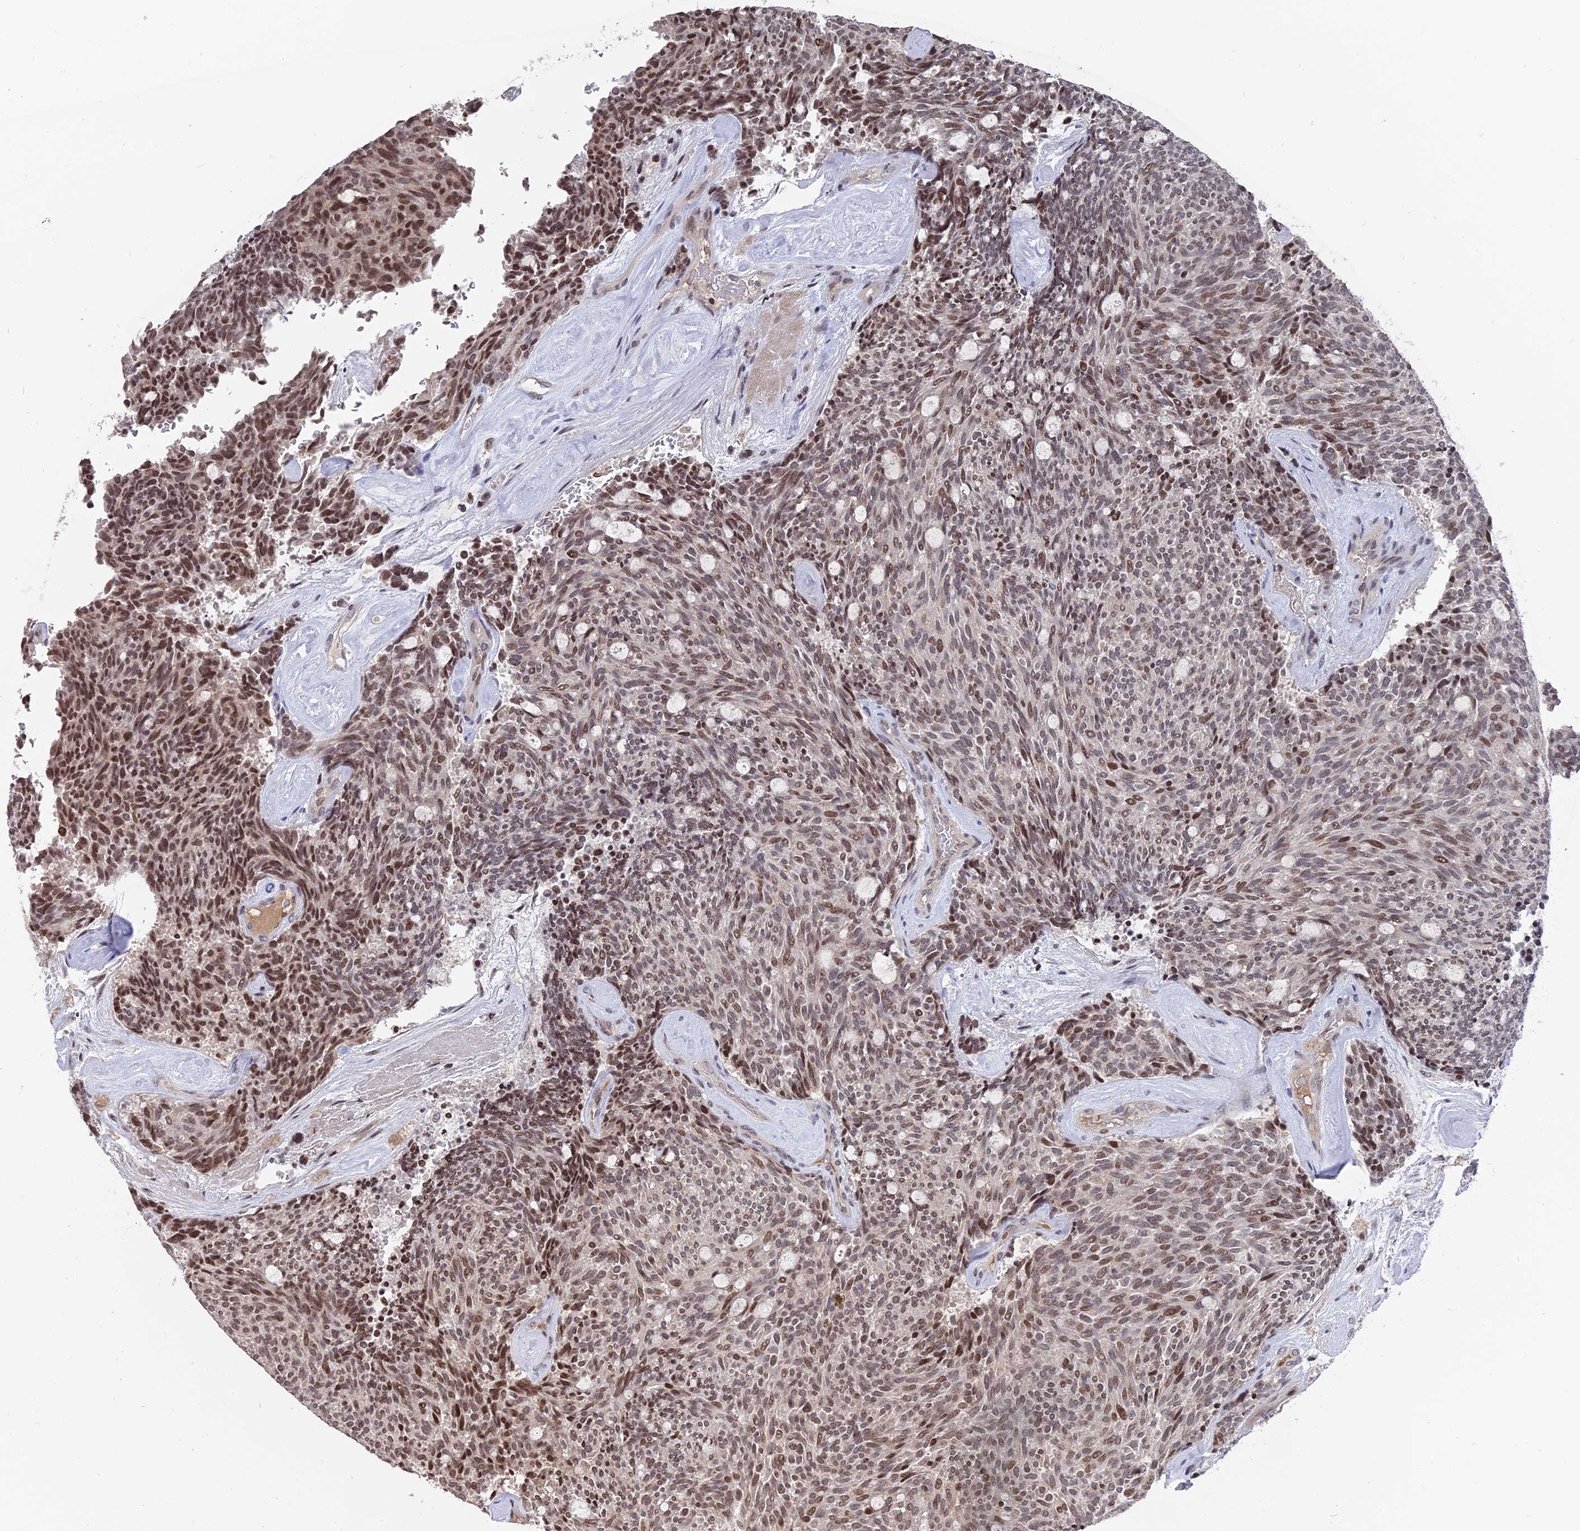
{"staining": {"intensity": "moderate", "quantity": ">75%", "location": "nuclear"}, "tissue": "carcinoid", "cell_type": "Tumor cells", "image_type": "cancer", "snomed": [{"axis": "morphology", "description": "Carcinoid, malignant, NOS"}, {"axis": "topography", "description": "Pancreas"}], "caption": "Carcinoid was stained to show a protein in brown. There is medium levels of moderate nuclear staining in about >75% of tumor cells.", "gene": "NR1H3", "patient": {"sex": "female", "age": 54}}